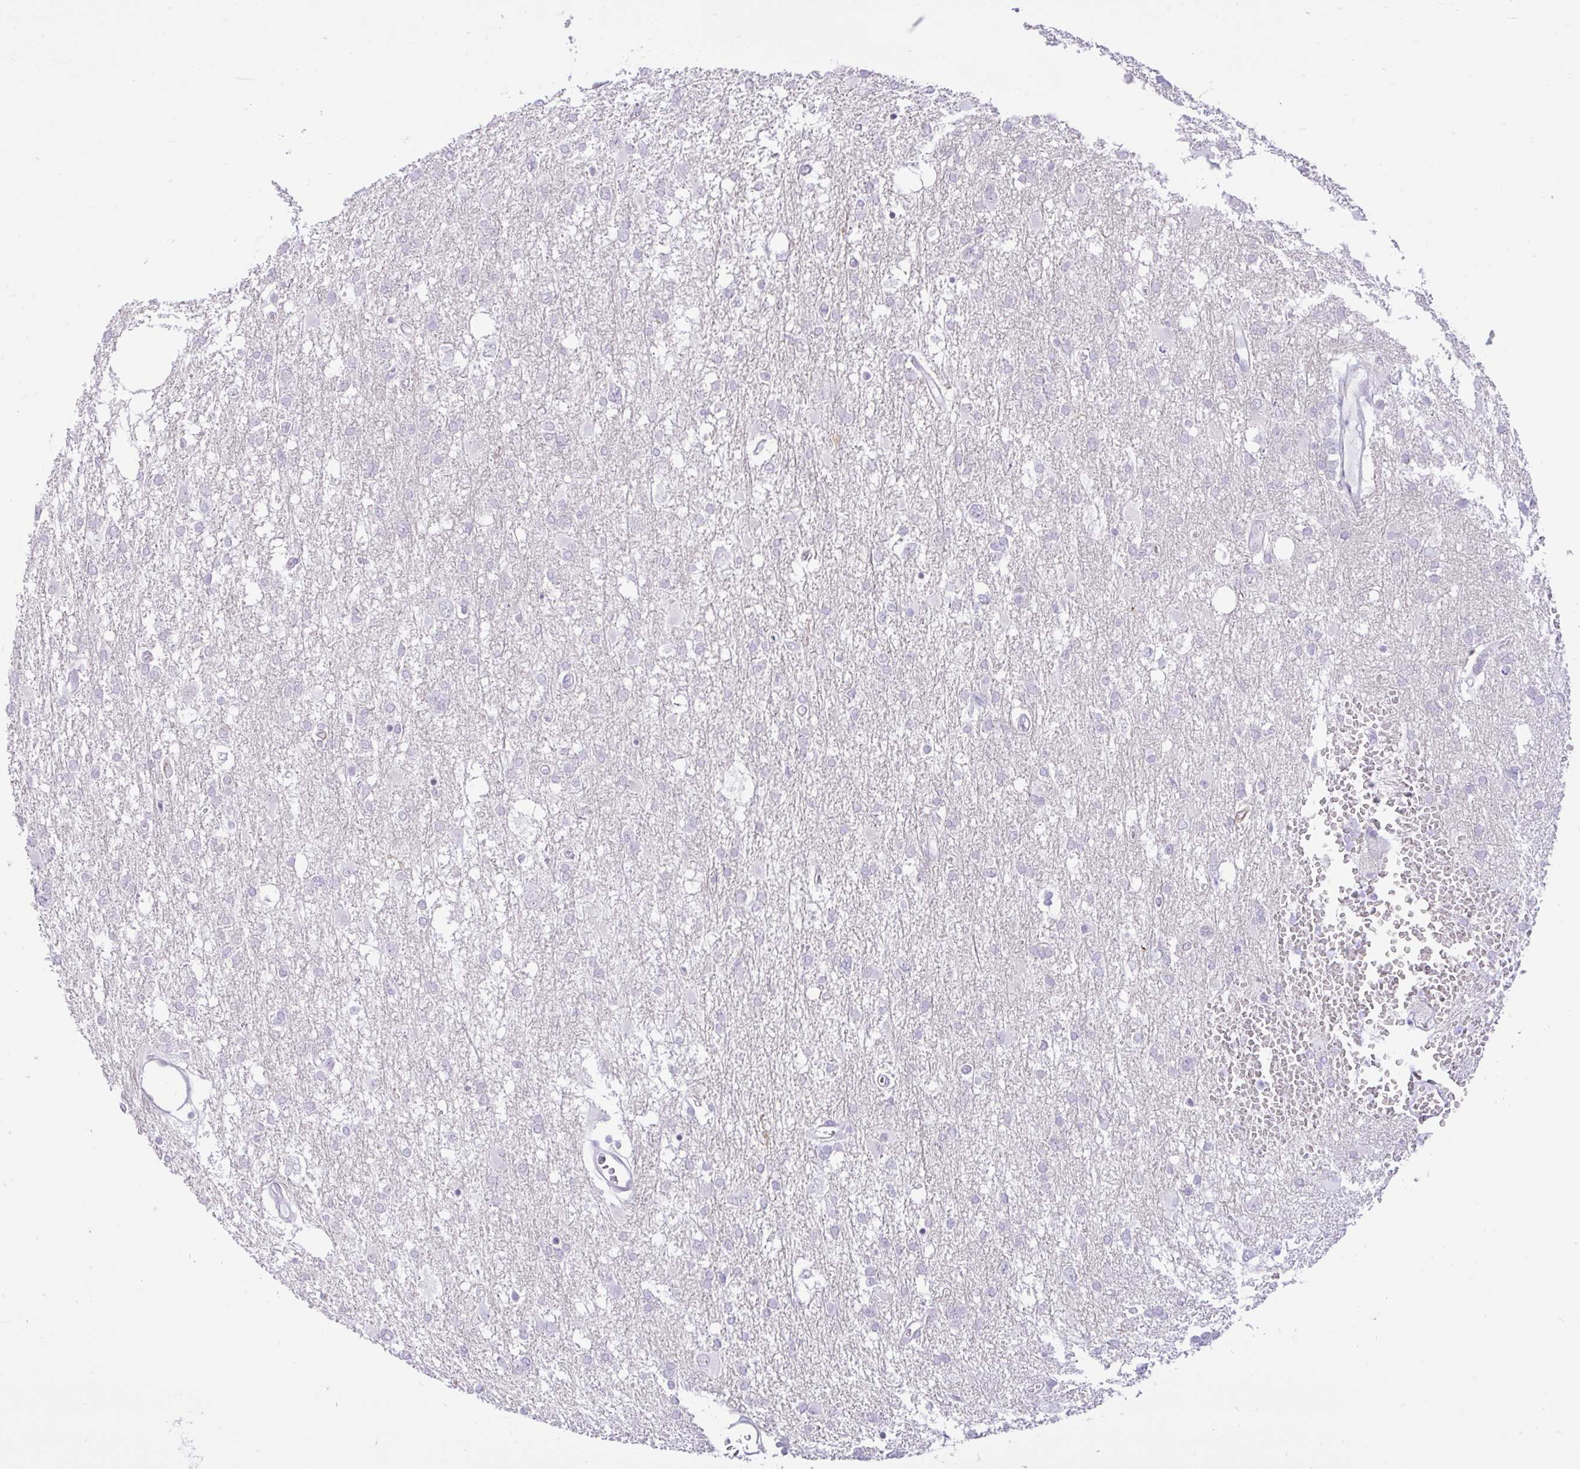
{"staining": {"intensity": "negative", "quantity": "none", "location": "none"}, "tissue": "glioma", "cell_type": "Tumor cells", "image_type": "cancer", "snomed": [{"axis": "morphology", "description": "Glioma, malignant, High grade"}, {"axis": "topography", "description": "Brain"}], "caption": "Image shows no protein expression in tumor cells of high-grade glioma (malignant) tissue.", "gene": "REEP1", "patient": {"sex": "male", "age": 61}}